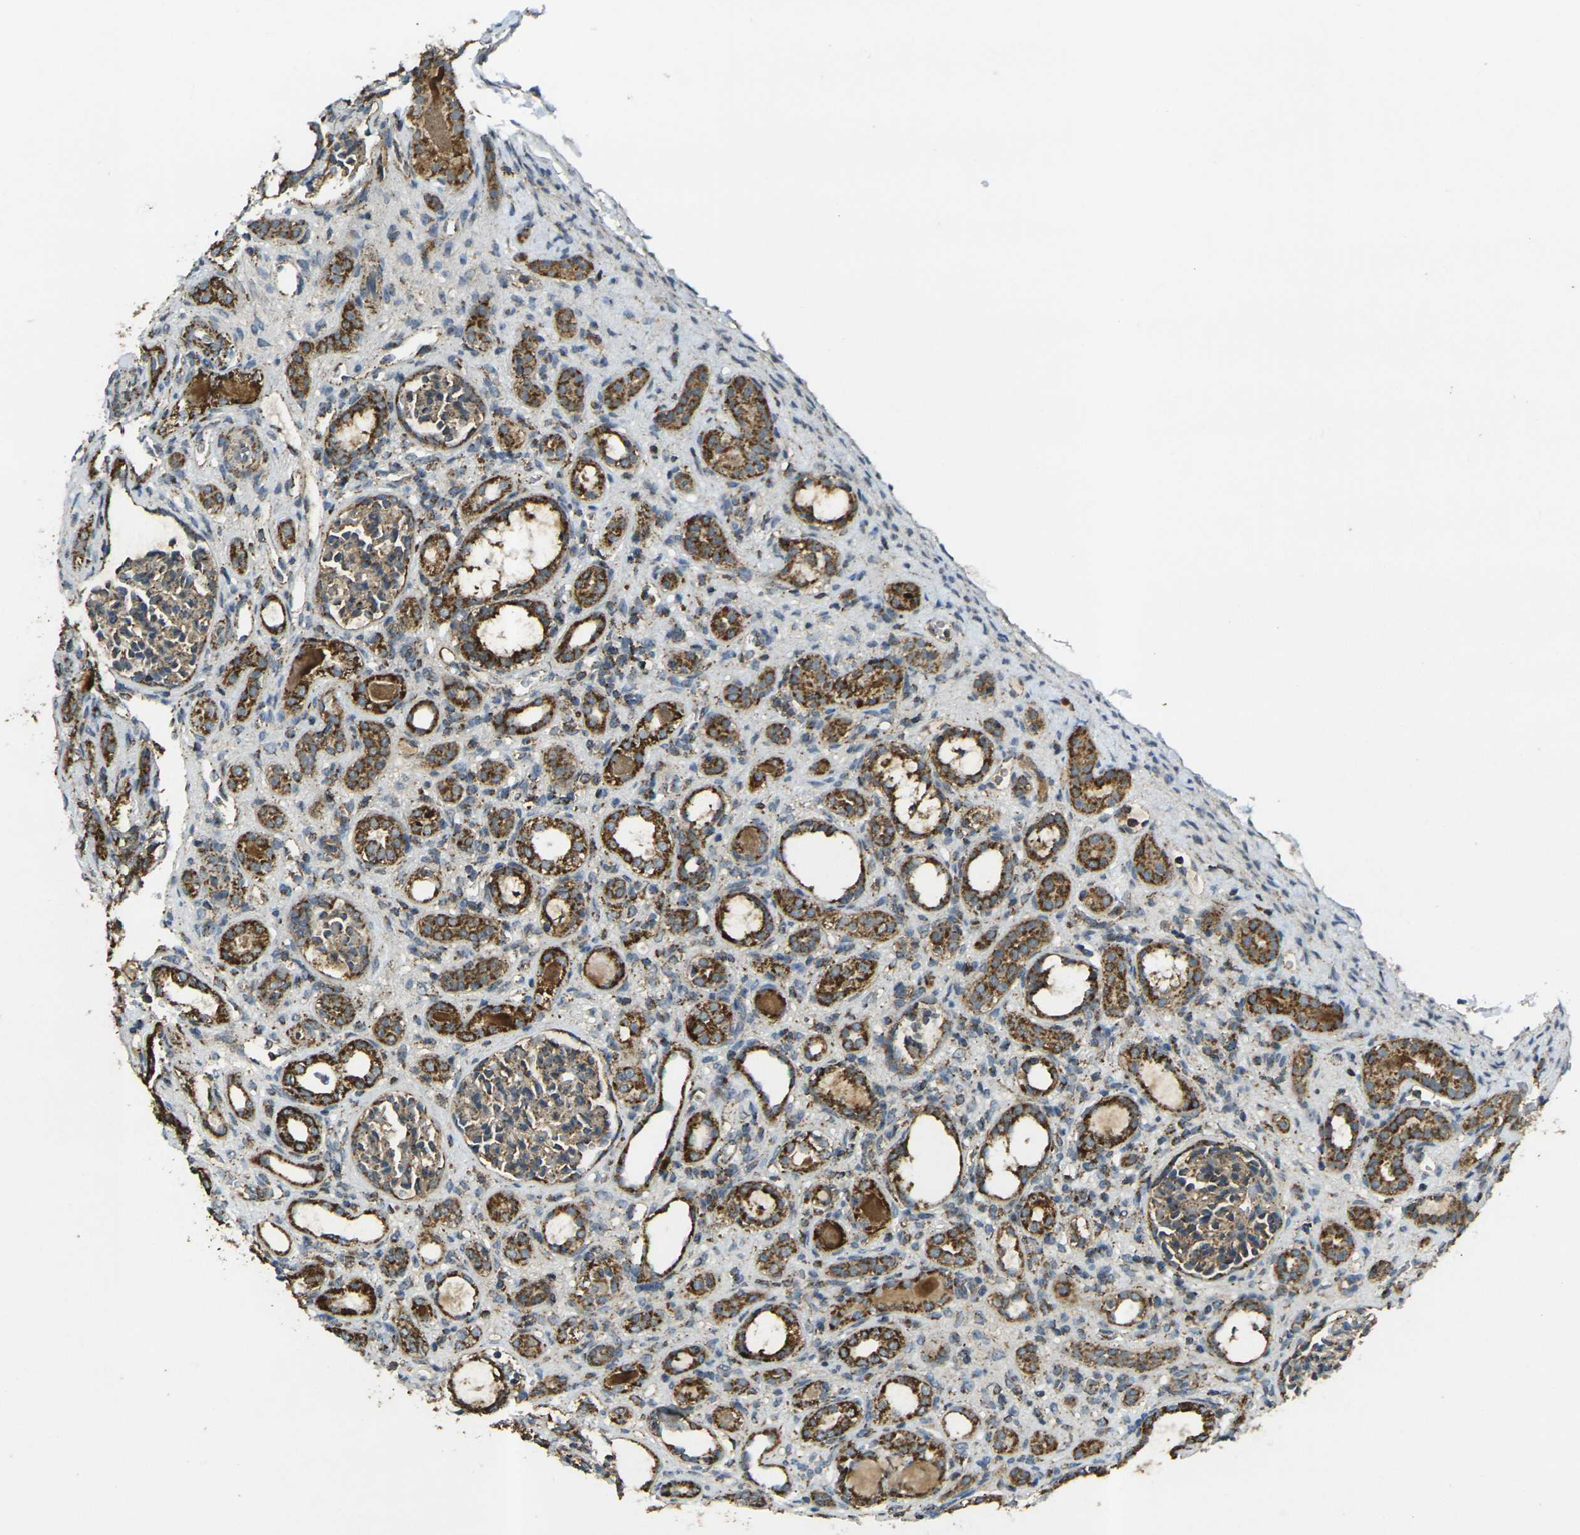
{"staining": {"intensity": "moderate", "quantity": ">75%", "location": "cytoplasmic/membranous"}, "tissue": "kidney", "cell_type": "Cells in glomeruli", "image_type": "normal", "snomed": [{"axis": "morphology", "description": "Normal tissue, NOS"}, {"axis": "topography", "description": "Kidney"}], "caption": "A medium amount of moderate cytoplasmic/membranous staining is present in about >75% of cells in glomeruli in normal kidney.", "gene": "IGF1R", "patient": {"sex": "male", "age": 7}}